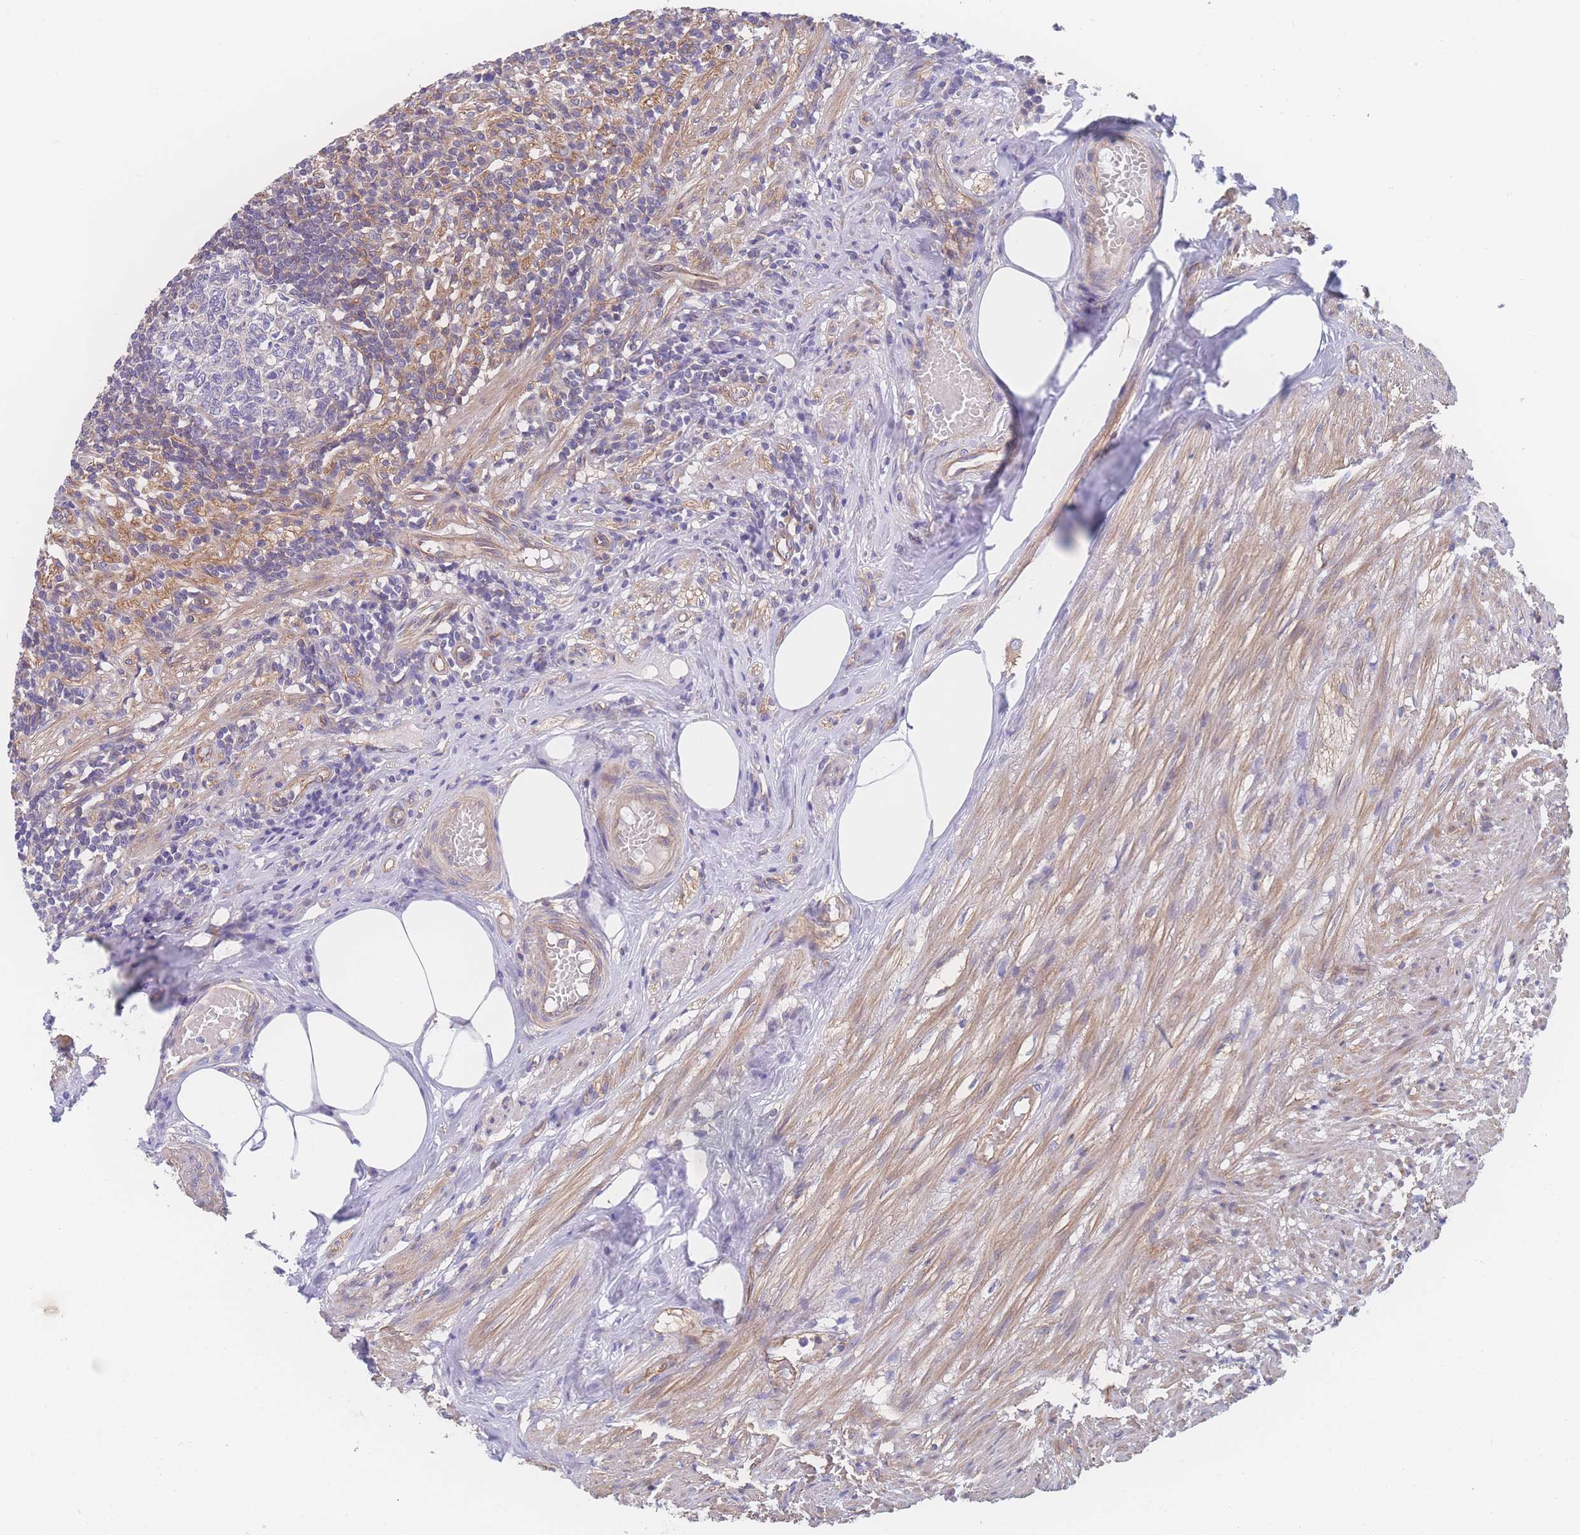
{"staining": {"intensity": "moderate", "quantity": ">75%", "location": "cytoplasmic/membranous"}, "tissue": "appendix", "cell_type": "Glandular cells", "image_type": "normal", "snomed": [{"axis": "morphology", "description": "Normal tissue, NOS"}, {"axis": "topography", "description": "Appendix"}], "caption": "Immunohistochemical staining of normal appendix exhibits >75% levels of moderate cytoplasmic/membranous protein expression in approximately >75% of glandular cells. The staining was performed using DAB (3,3'-diaminobenzidine), with brown indicating positive protein expression. Nuclei are stained blue with hematoxylin.", "gene": "CFAP97", "patient": {"sex": "male", "age": 83}}